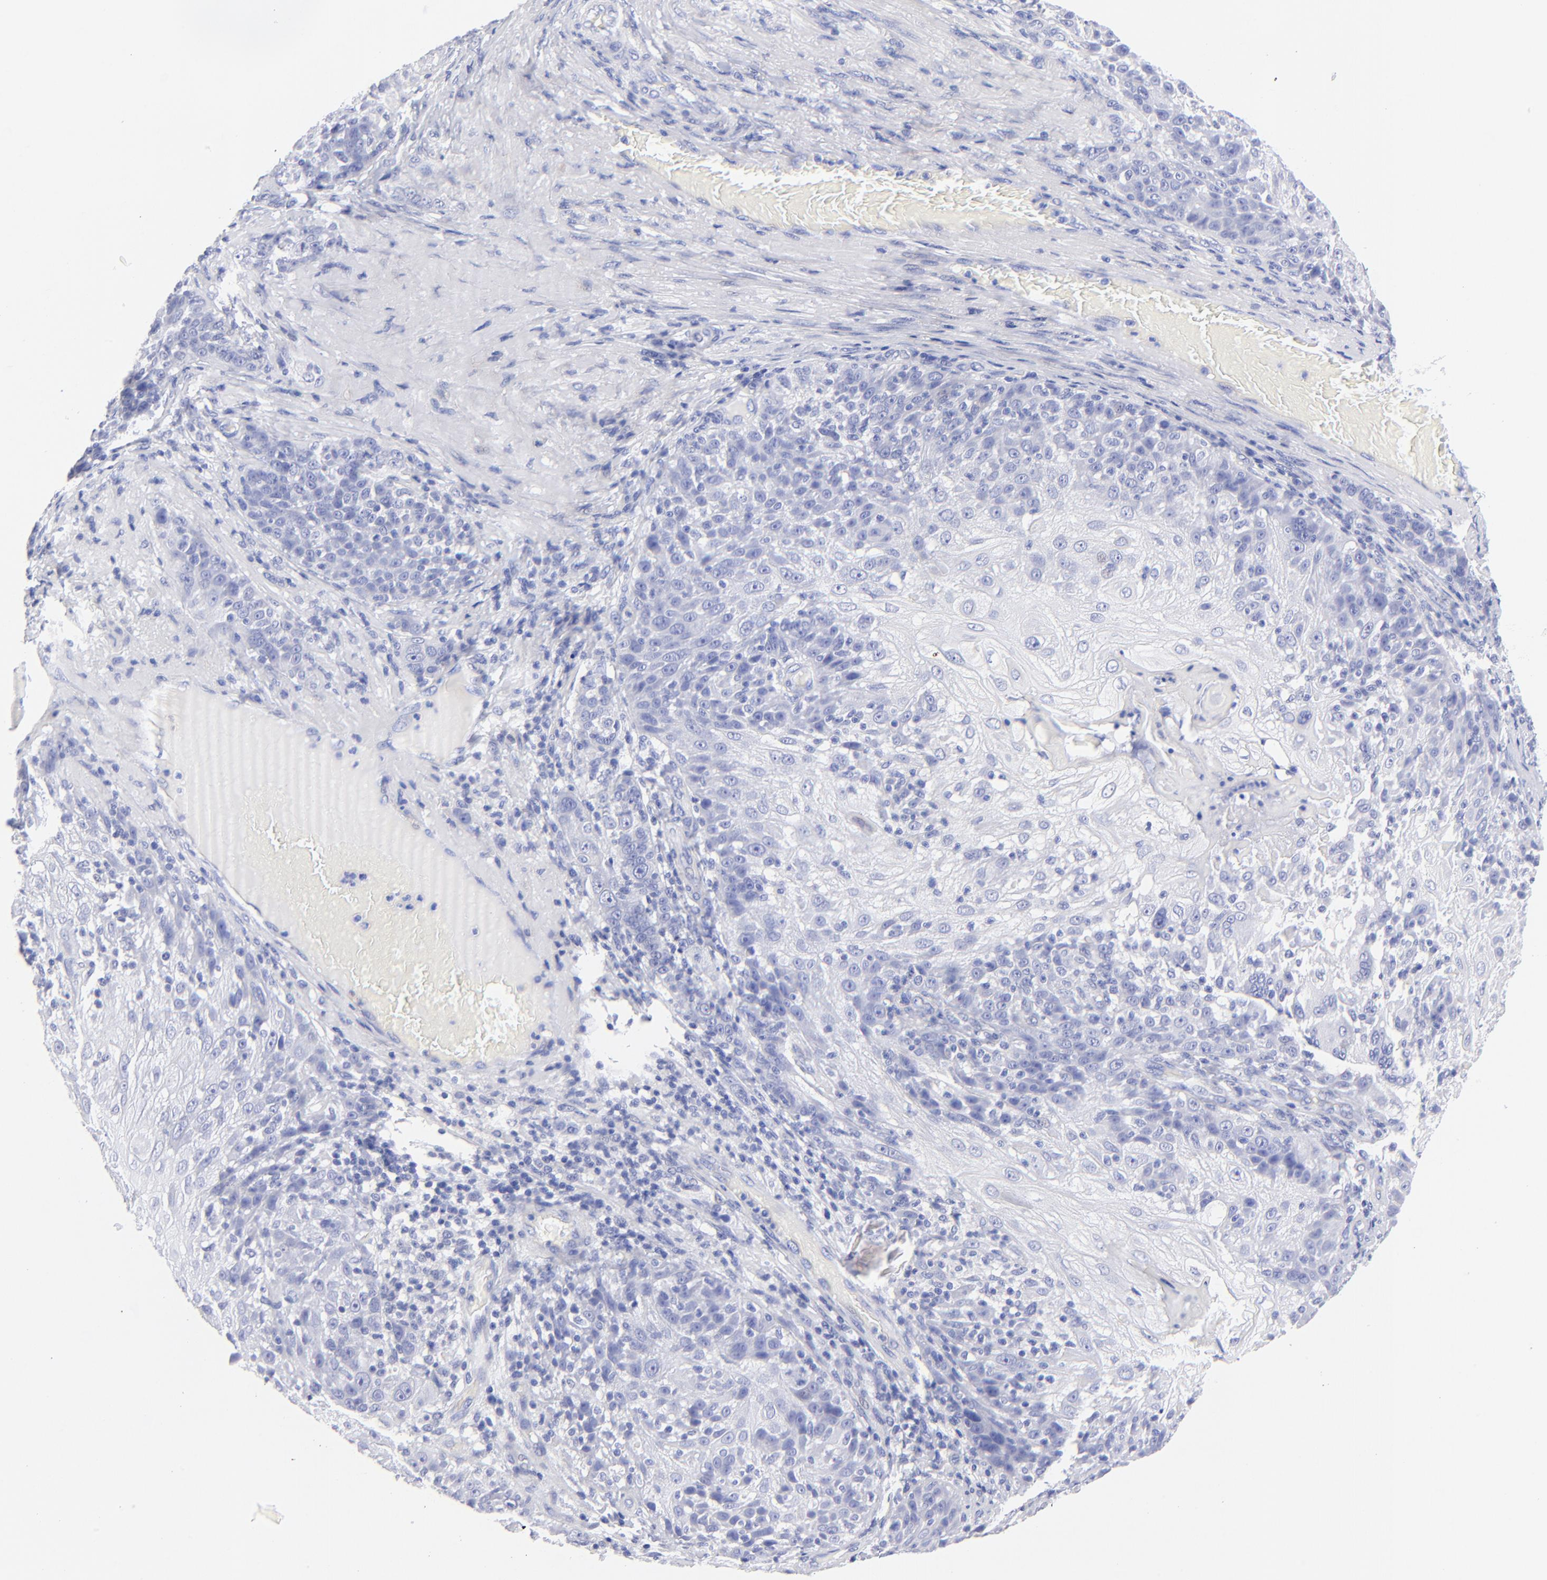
{"staining": {"intensity": "negative", "quantity": "none", "location": "none"}, "tissue": "skin cancer", "cell_type": "Tumor cells", "image_type": "cancer", "snomed": [{"axis": "morphology", "description": "Normal tissue, NOS"}, {"axis": "morphology", "description": "Squamous cell carcinoma, NOS"}, {"axis": "topography", "description": "Skin"}], "caption": "A high-resolution image shows immunohistochemistry staining of skin cancer (squamous cell carcinoma), which exhibits no significant expression in tumor cells.", "gene": "HORMAD2", "patient": {"sex": "female", "age": 83}}